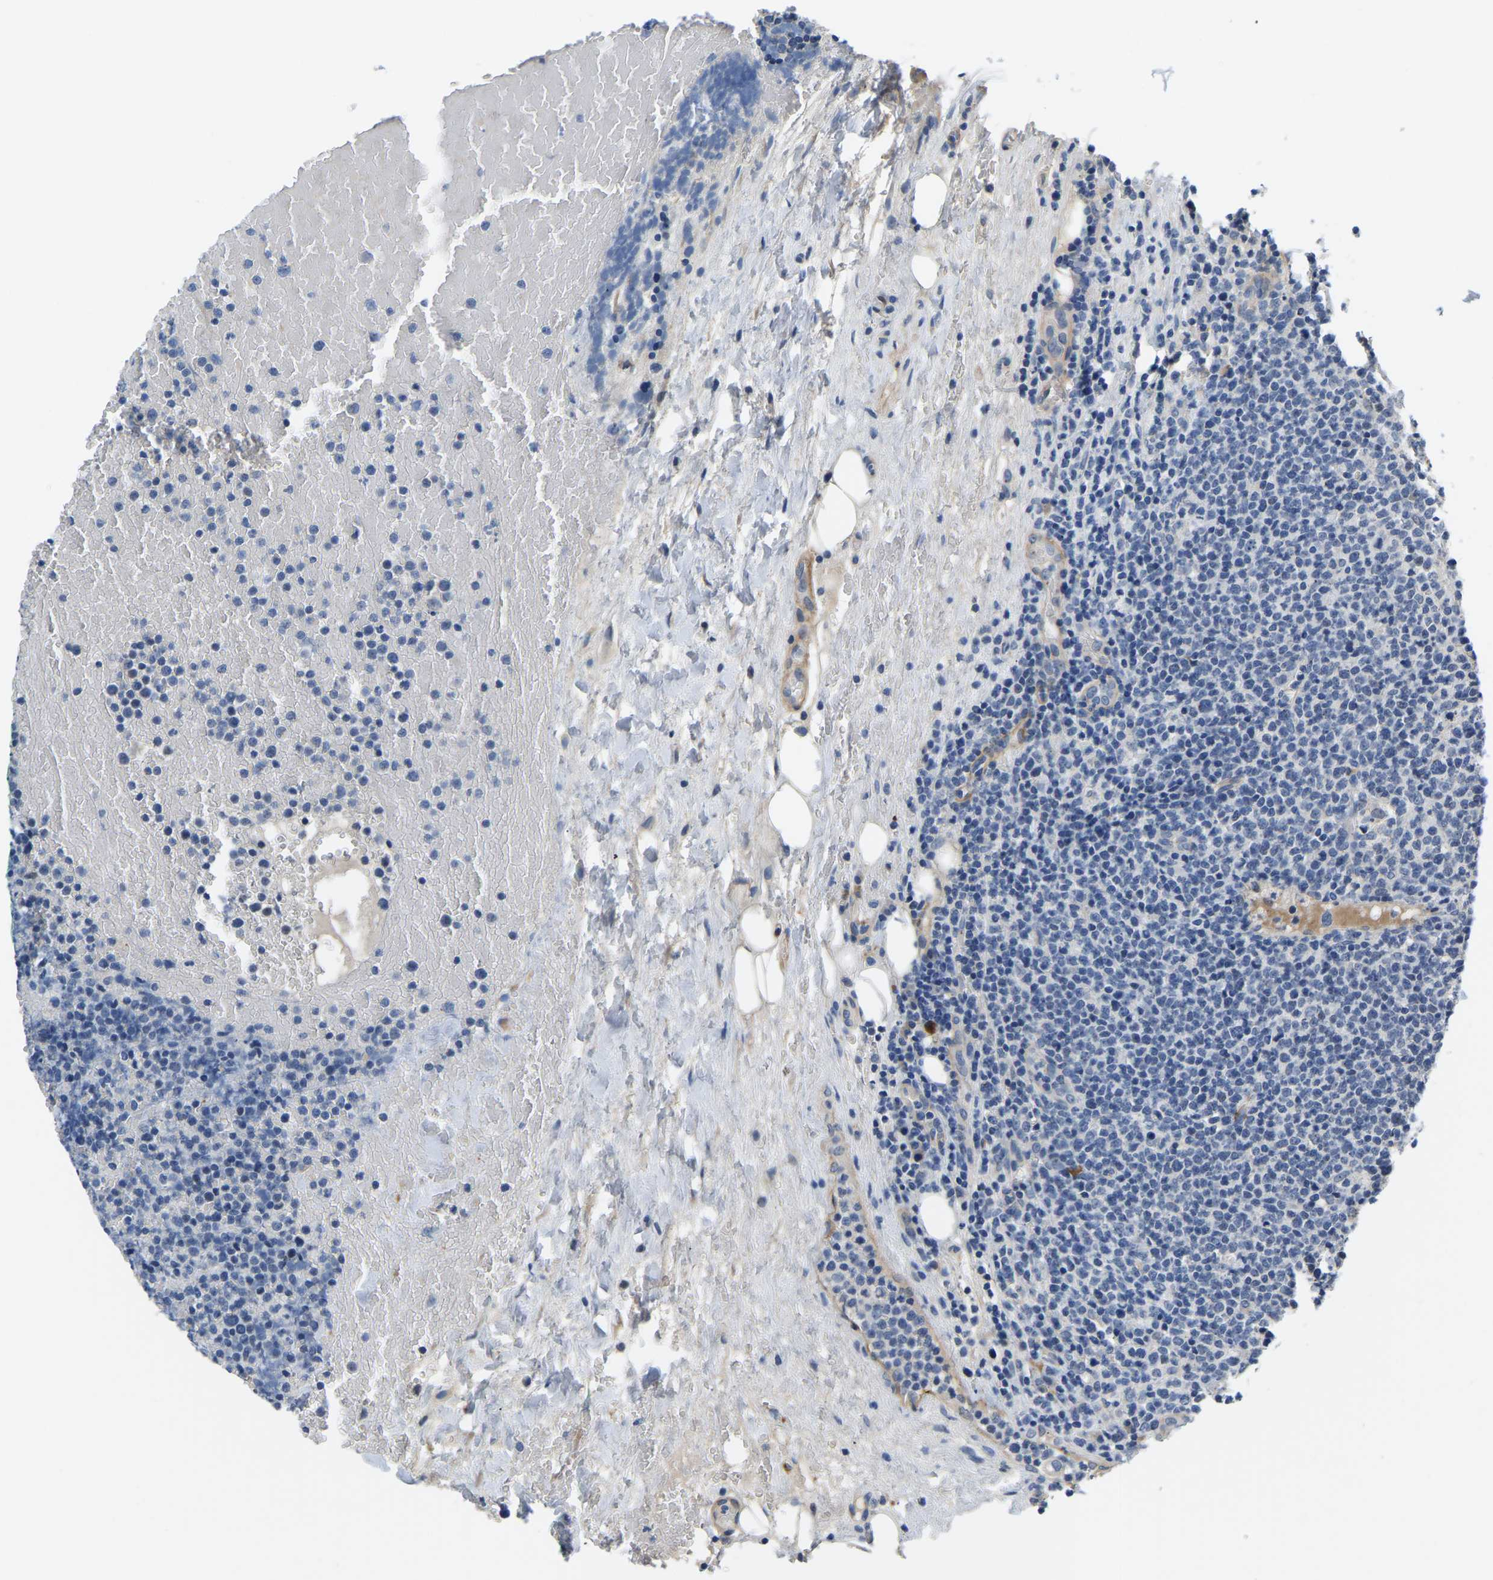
{"staining": {"intensity": "negative", "quantity": "none", "location": "none"}, "tissue": "lymphoma", "cell_type": "Tumor cells", "image_type": "cancer", "snomed": [{"axis": "morphology", "description": "Malignant lymphoma, non-Hodgkin's type, High grade"}, {"axis": "topography", "description": "Lymph node"}], "caption": "A high-resolution image shows immunohistochemistry (IHC) staining of lymphoma, which reveals no significant expression in tumor cells.", "gene": "LIAS", "patient": {"sex": "male", "age": 61}}